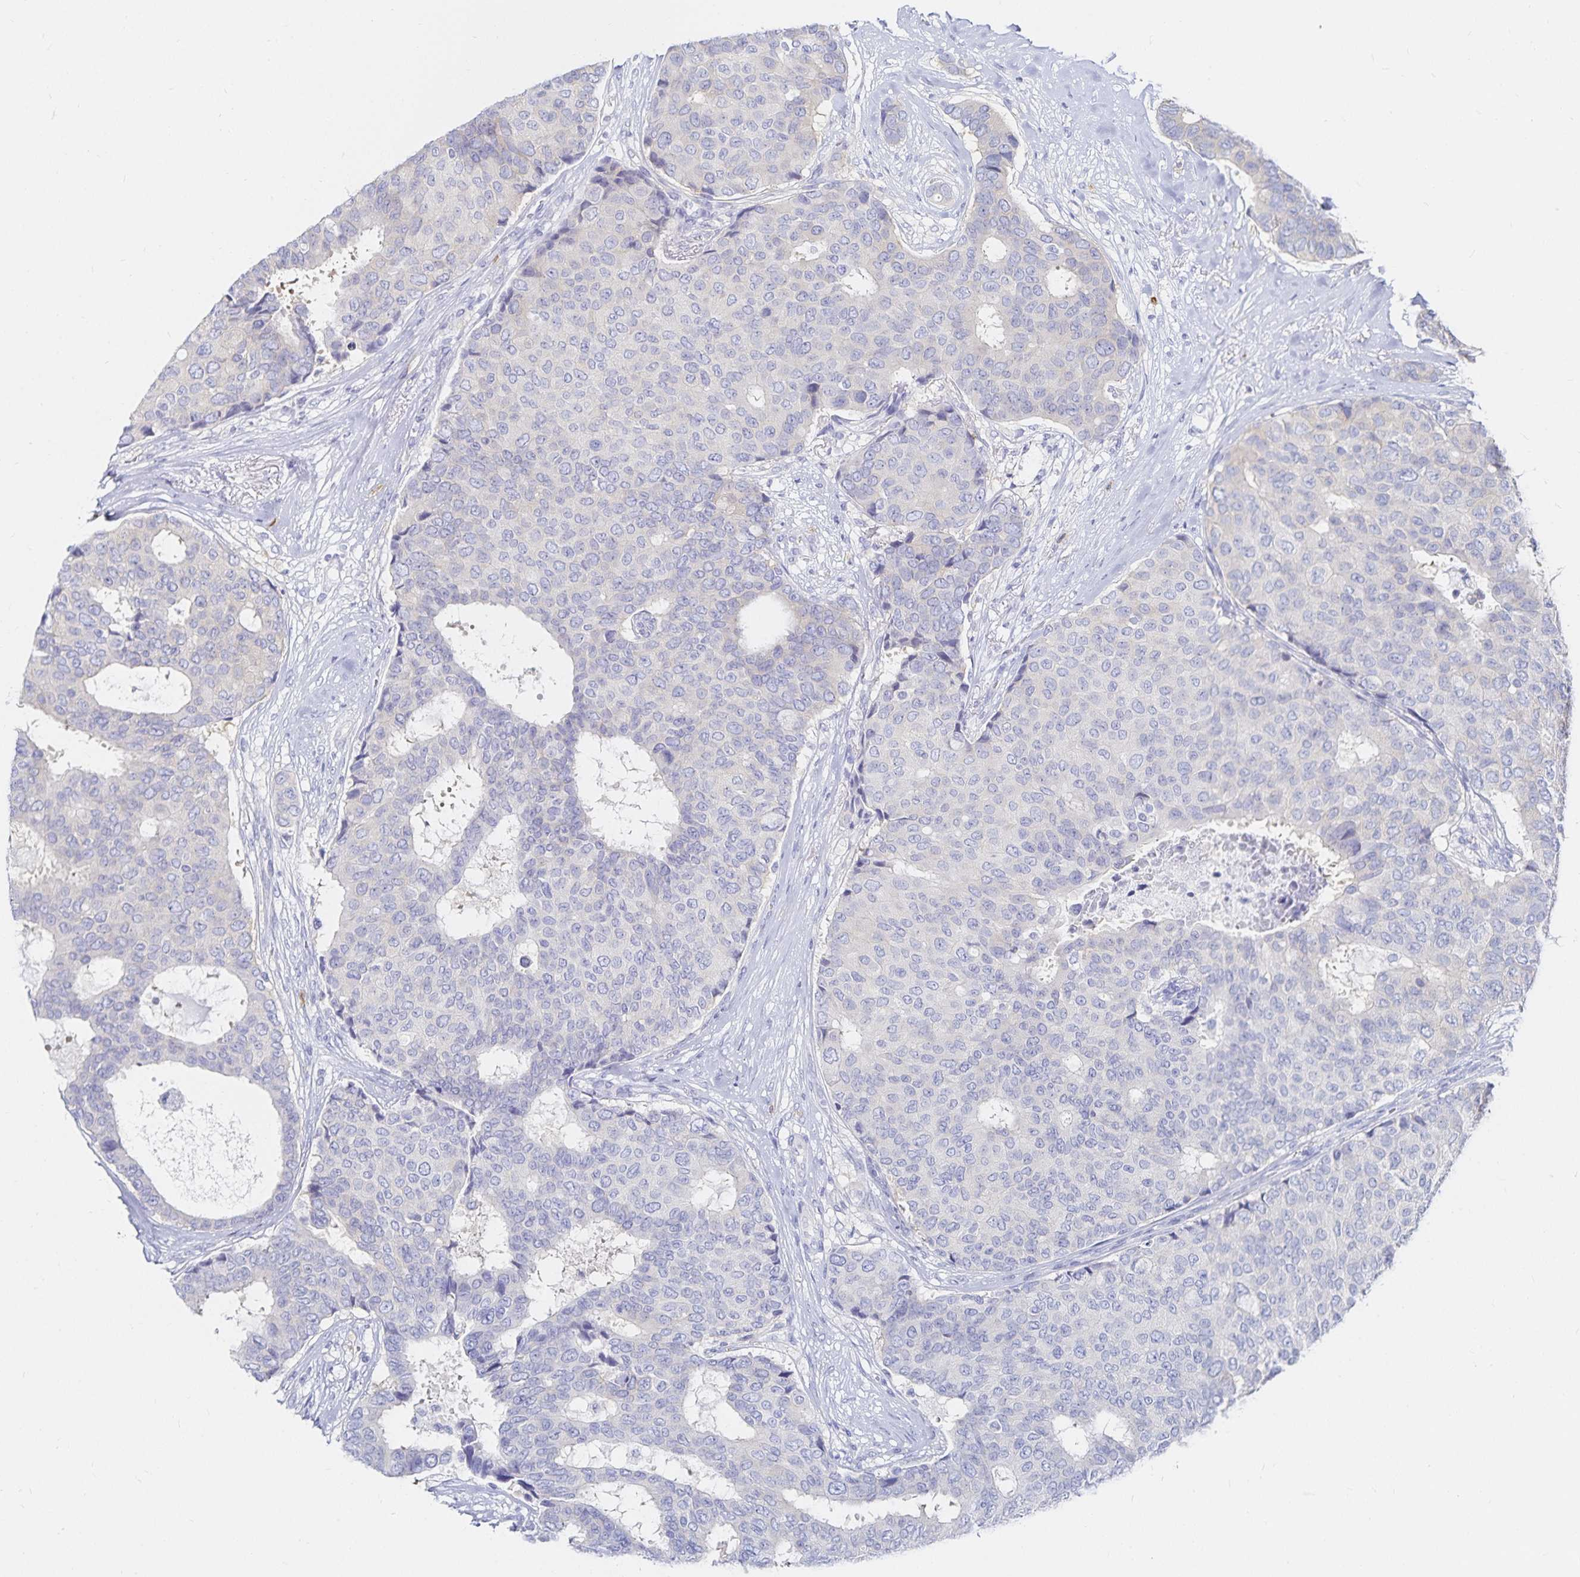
{"staining": {"intensity": "negative", "quantity": "none", "location": "none"}, "tissue": "breast cancer", "cell_type": "Tumor cells", "image_type": "cancer", "snomed": [{"axis": "morphology", "description": "Duct carcinoma"}, {"axis": "topography", "description": "Breast"}], "caption": "High magnification brightfield microscopy of breast invasive ductal carcinoma stained with DAB (brown) and counterstained with hematoxylin (blue): tumor cells show no significant expression.", "gene": "TNIP1", "patient": {"sex": "female", "age": 75}}